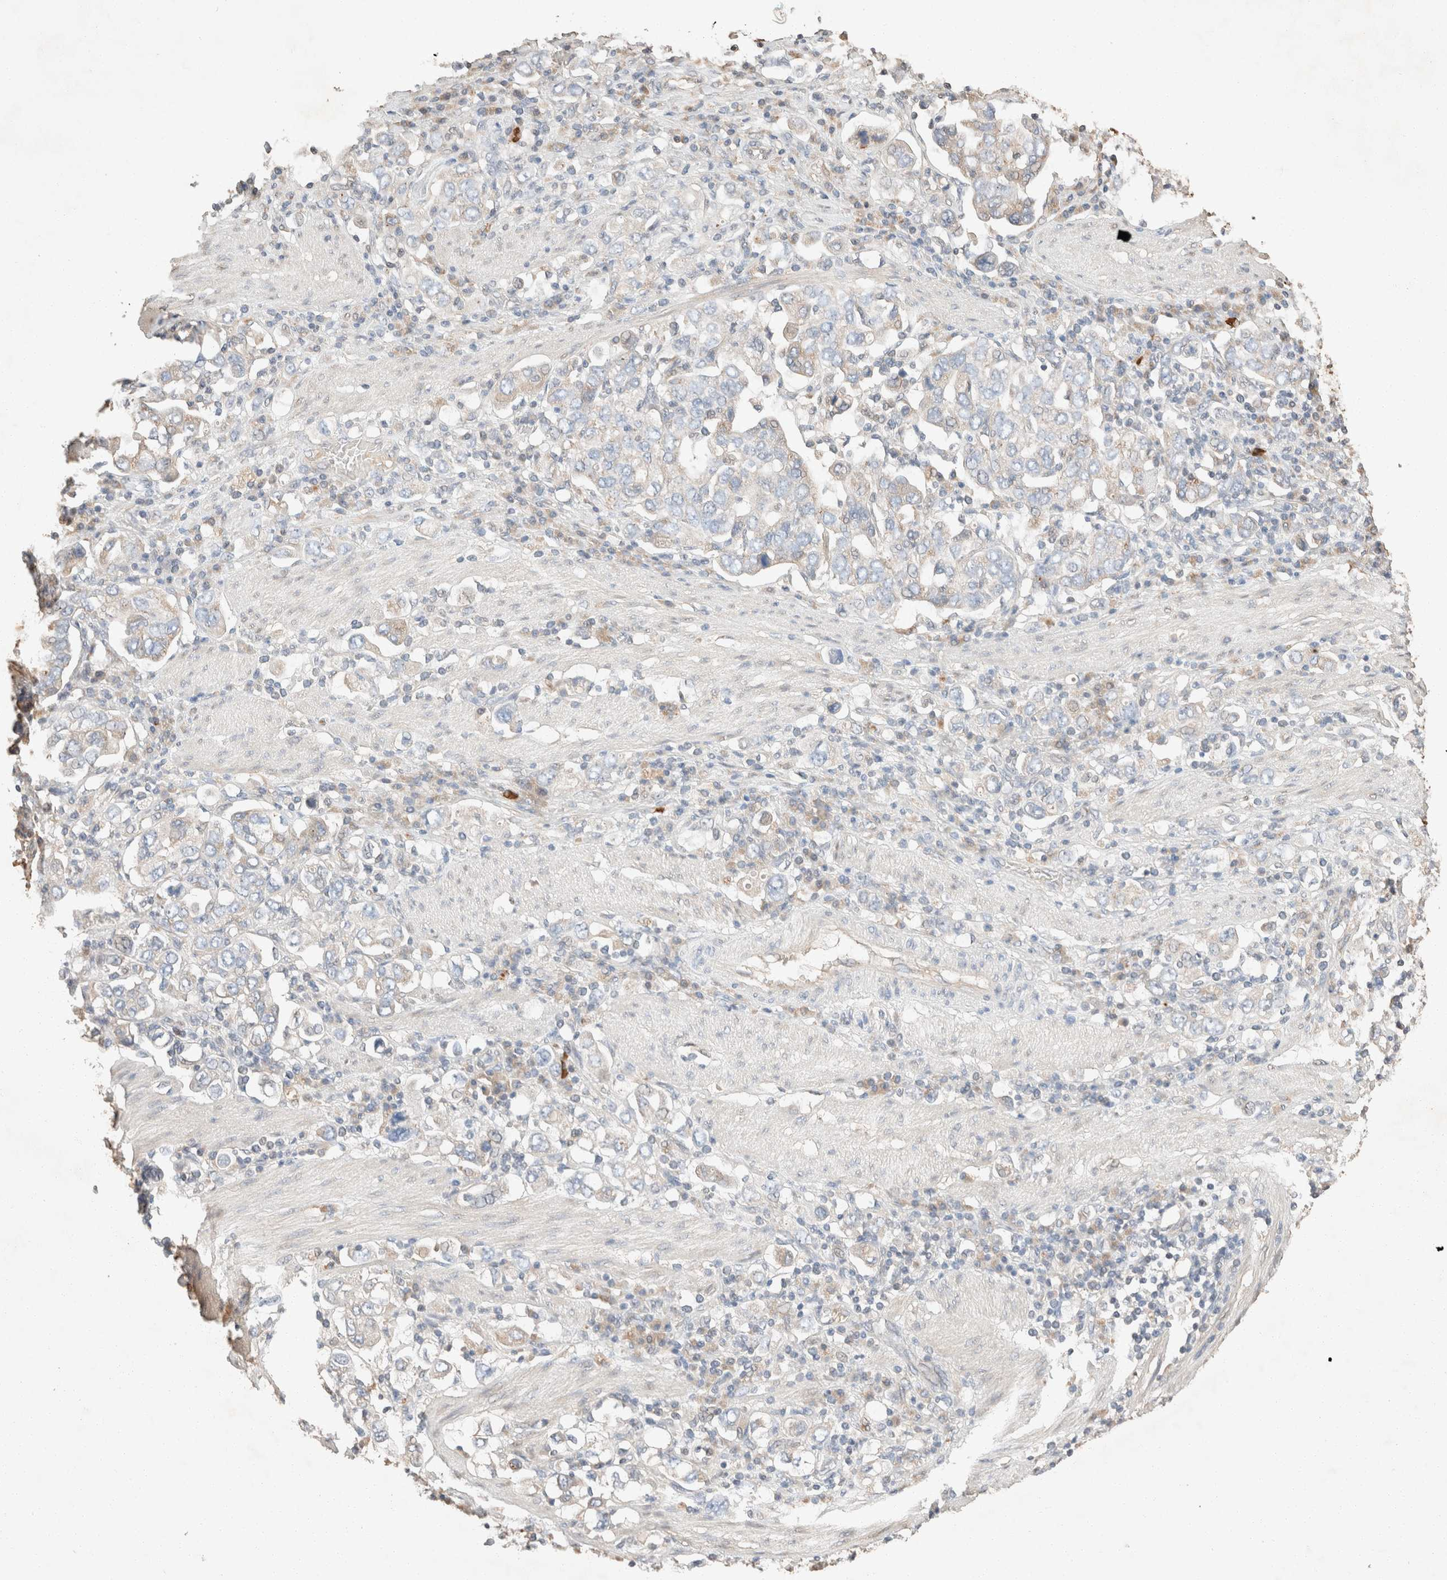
{"staining": {"intensity": "negative", "quantity": "none", "location": "none"}, "tissue": "stomach cancer", "cell_type": "Tumor cells", "image_type": "cancer", "snomed": [{"axis": "morphology", "description": "Adenocarcinoma, NOS"}, {"axis": "topography", "description": "Stomach, upper"}], "caption": "Human adenocarcinoma (stomach) stained for a protein using immunohistochemistry (IHC) exhibits no staining in tumor cells.", "gene": "TUBD1", "patient": {"sex": "male", "age": 62}}